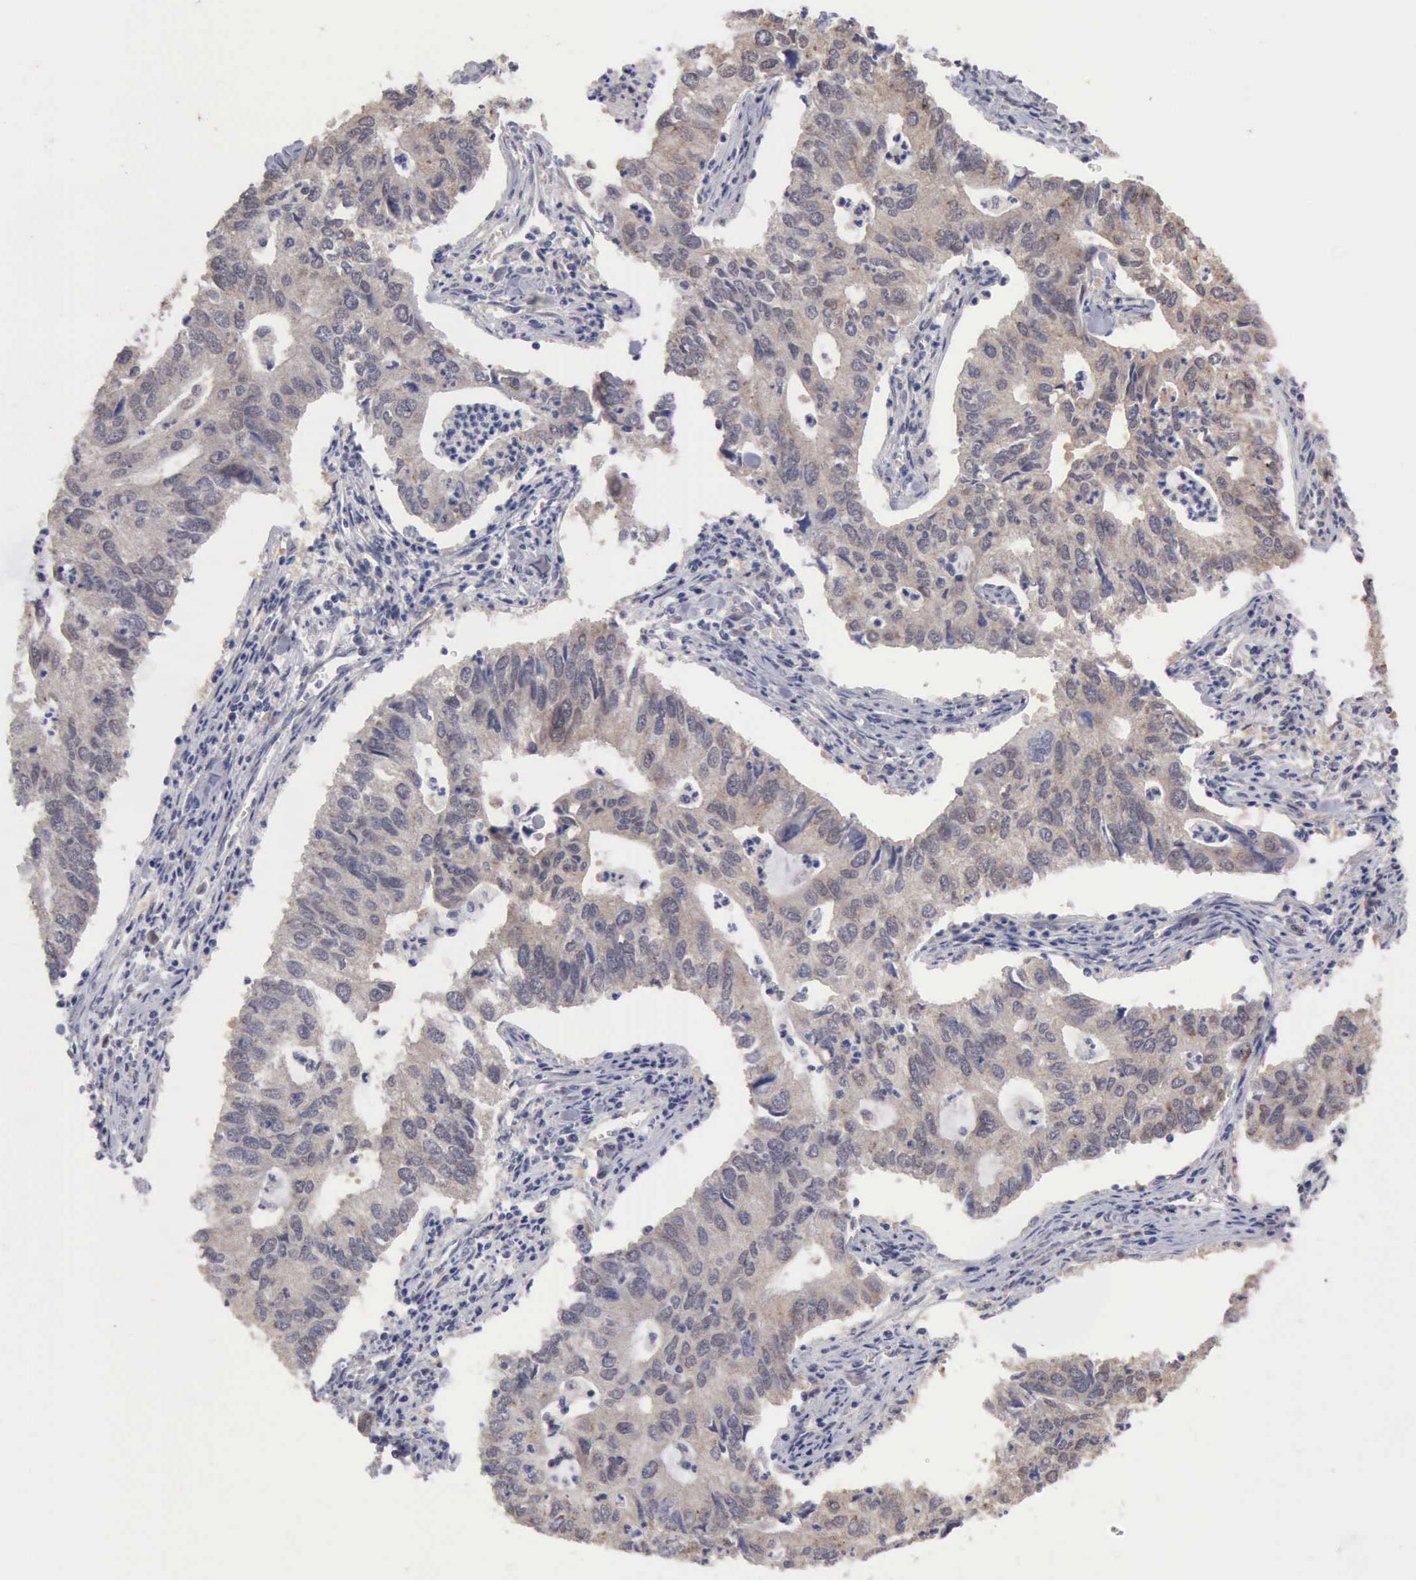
{"staining": {"intensity": "weak", "quantity": ">75%", "location": "cytoplasmic/membranous"}, "tissue": "lung cancer", "cell_type": "Tumor cells", "image_type": "cancer", "snomed": [{"axis": "morphology", "description": "Adenocarcinoma, NOS"}, {"axis": "topography", "description": "Lung"}], "caption": "A micrograph of lung adenocarcinoma stained for a protein shows weak cytoplasmic/membranous brown staining in tumor cells.", "gene": "PTGR2", "patient": {"sex": "male", "age": 48}}